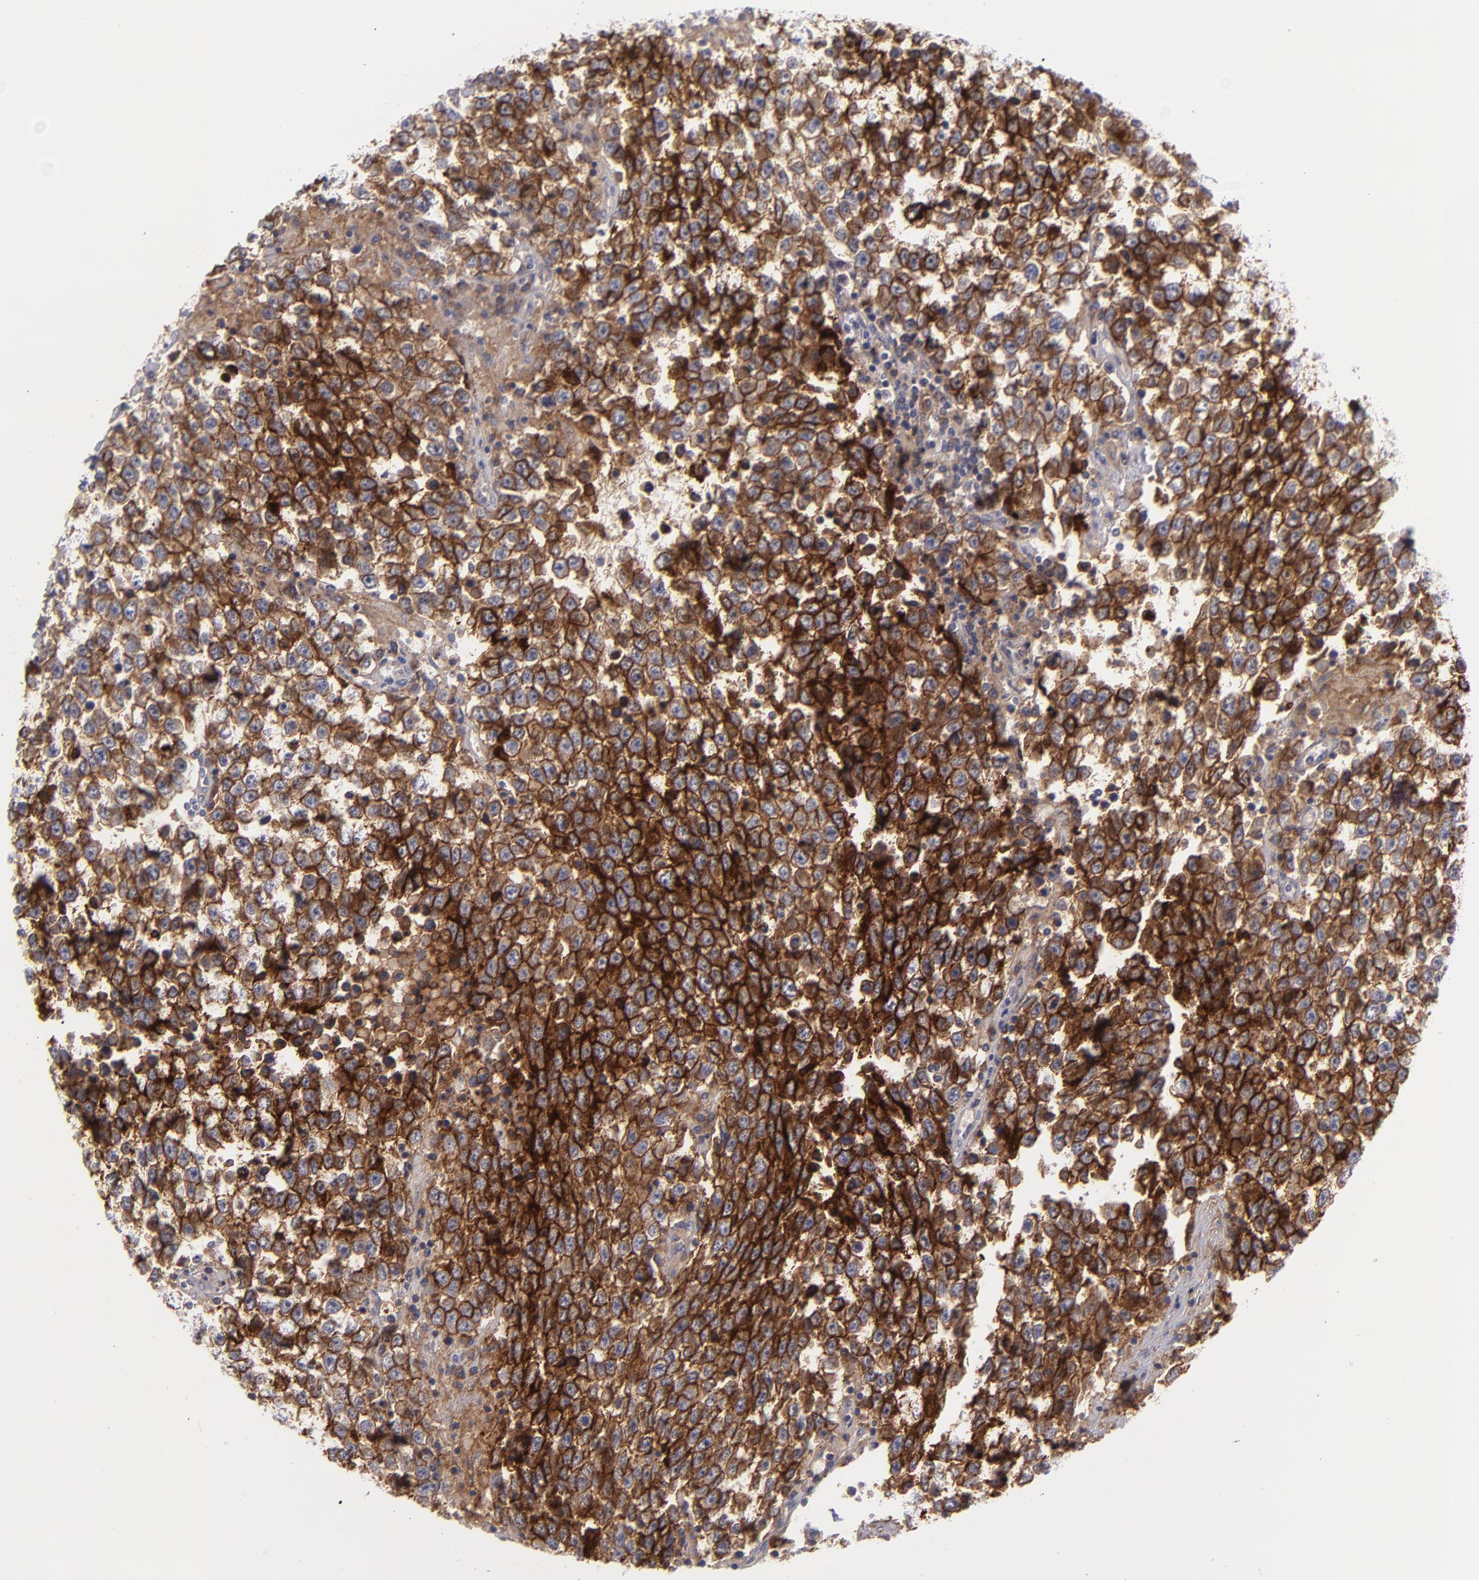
{"staining": {"intensity": "moderate", "quantity": ">75%", "location": "cytoplasmic/membranous"}, "tissue": "testis cancer", "cell_type": "Tumor cells", "image_type": "cancer", "snomed": [{"axis": "morphology", "description": "Seminoma, NOS"}, {"axis": "topography", "description": "Testis"}], "caption": "Testis seminoma stained for a protein reveals moderate cytoplasmic/membranous positivity in tumor cells. The protein of interest is stained brown, and the nuclei are stained in blue (DAB IHC with brightfield microscopy, high magnification).", "gene": "BSG", "patient": {"sex": "male", "age": 36}}